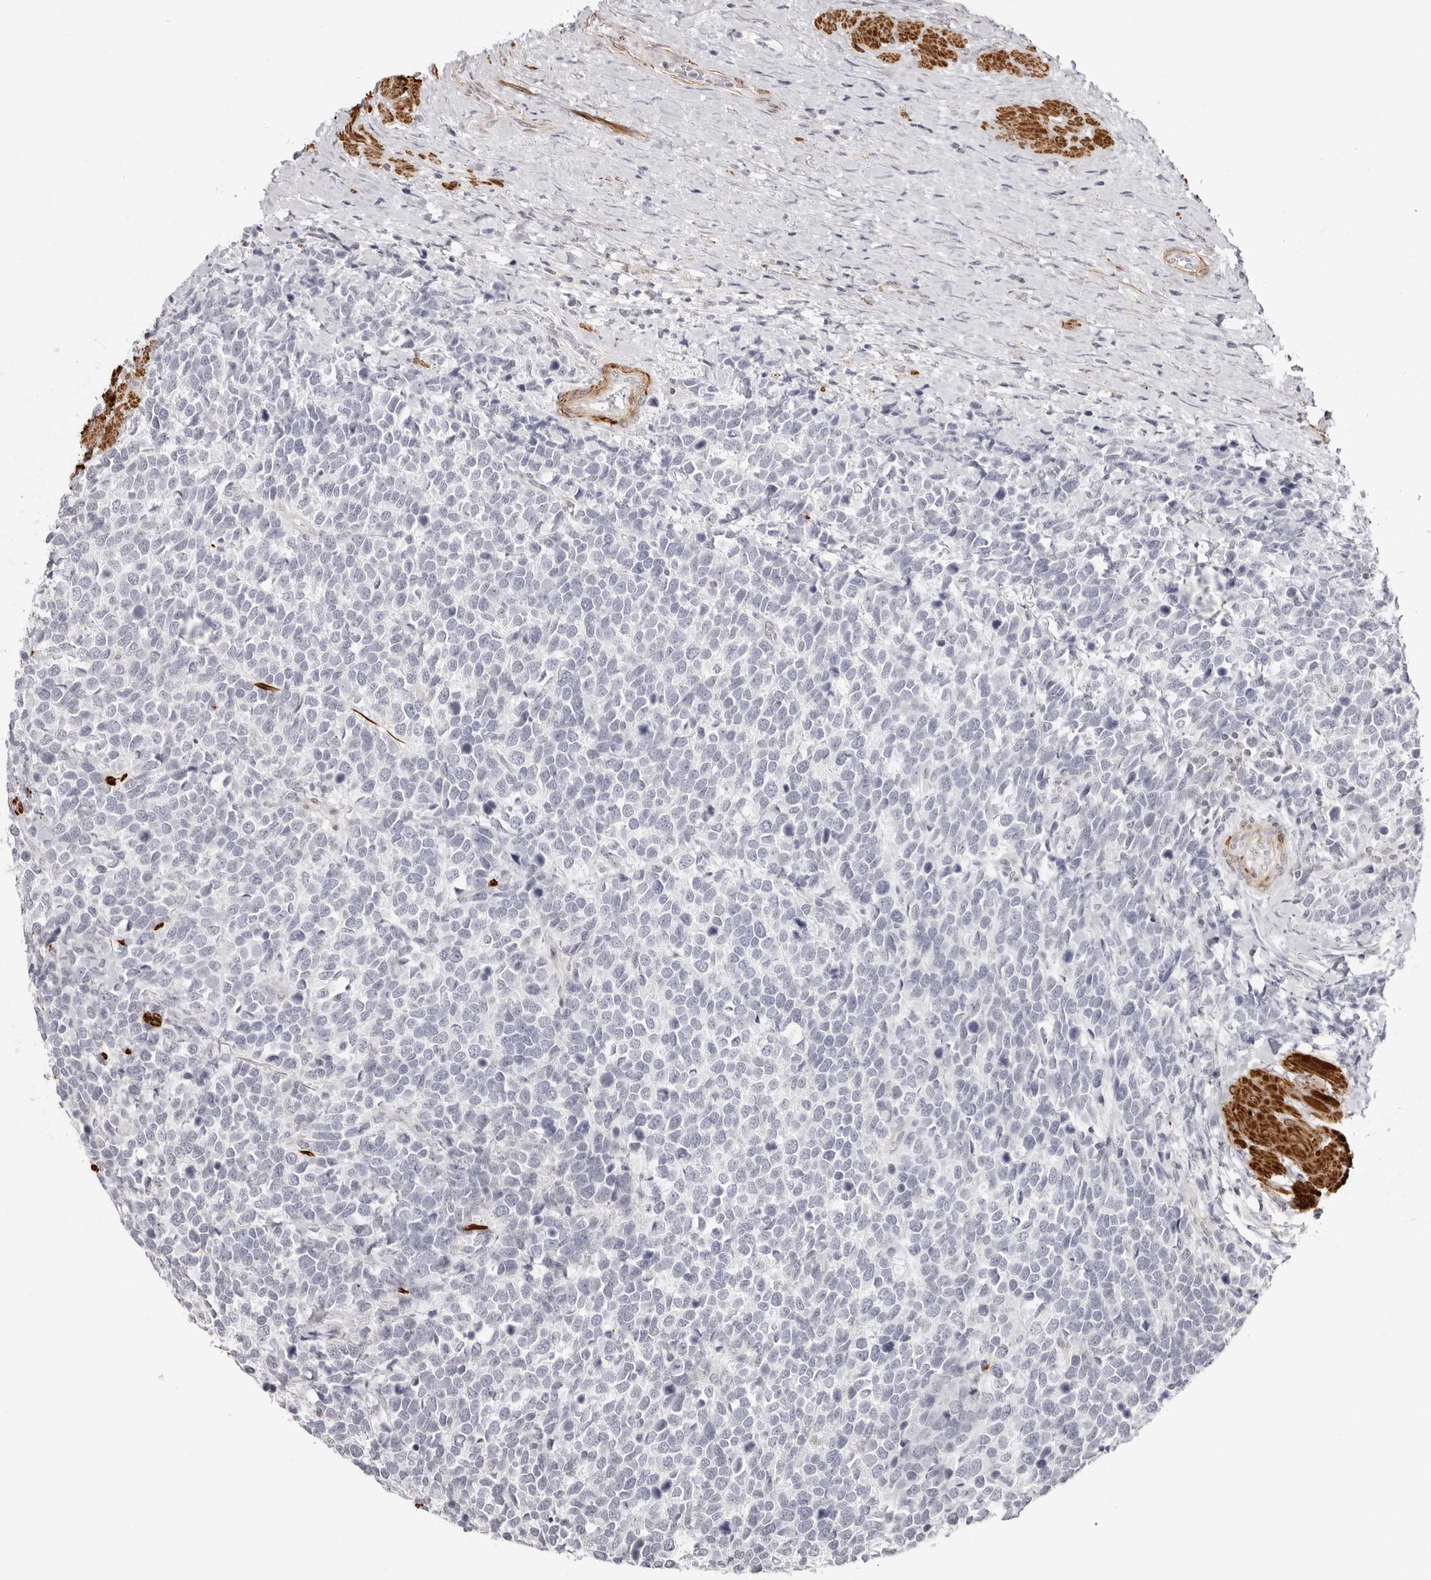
{"staining": {"intensity": "negative", "quantity": "none", "location": "none"}, "tissue": "urothelial cancer", "cell_type": "Tumor cells", "image_type": "cancer", "snomed": [{"axis": "morphology", "description": "Urothelial carcinoma, High grade"}, {"axis": "topography", "description": "Urinary bladder"}], "caption": "Urothelial cancer was stained to show a protein in brown. There is no significant staining in tumor cells.", "gene": "UNK", "patient": {"sex": "female", "age": 82}}